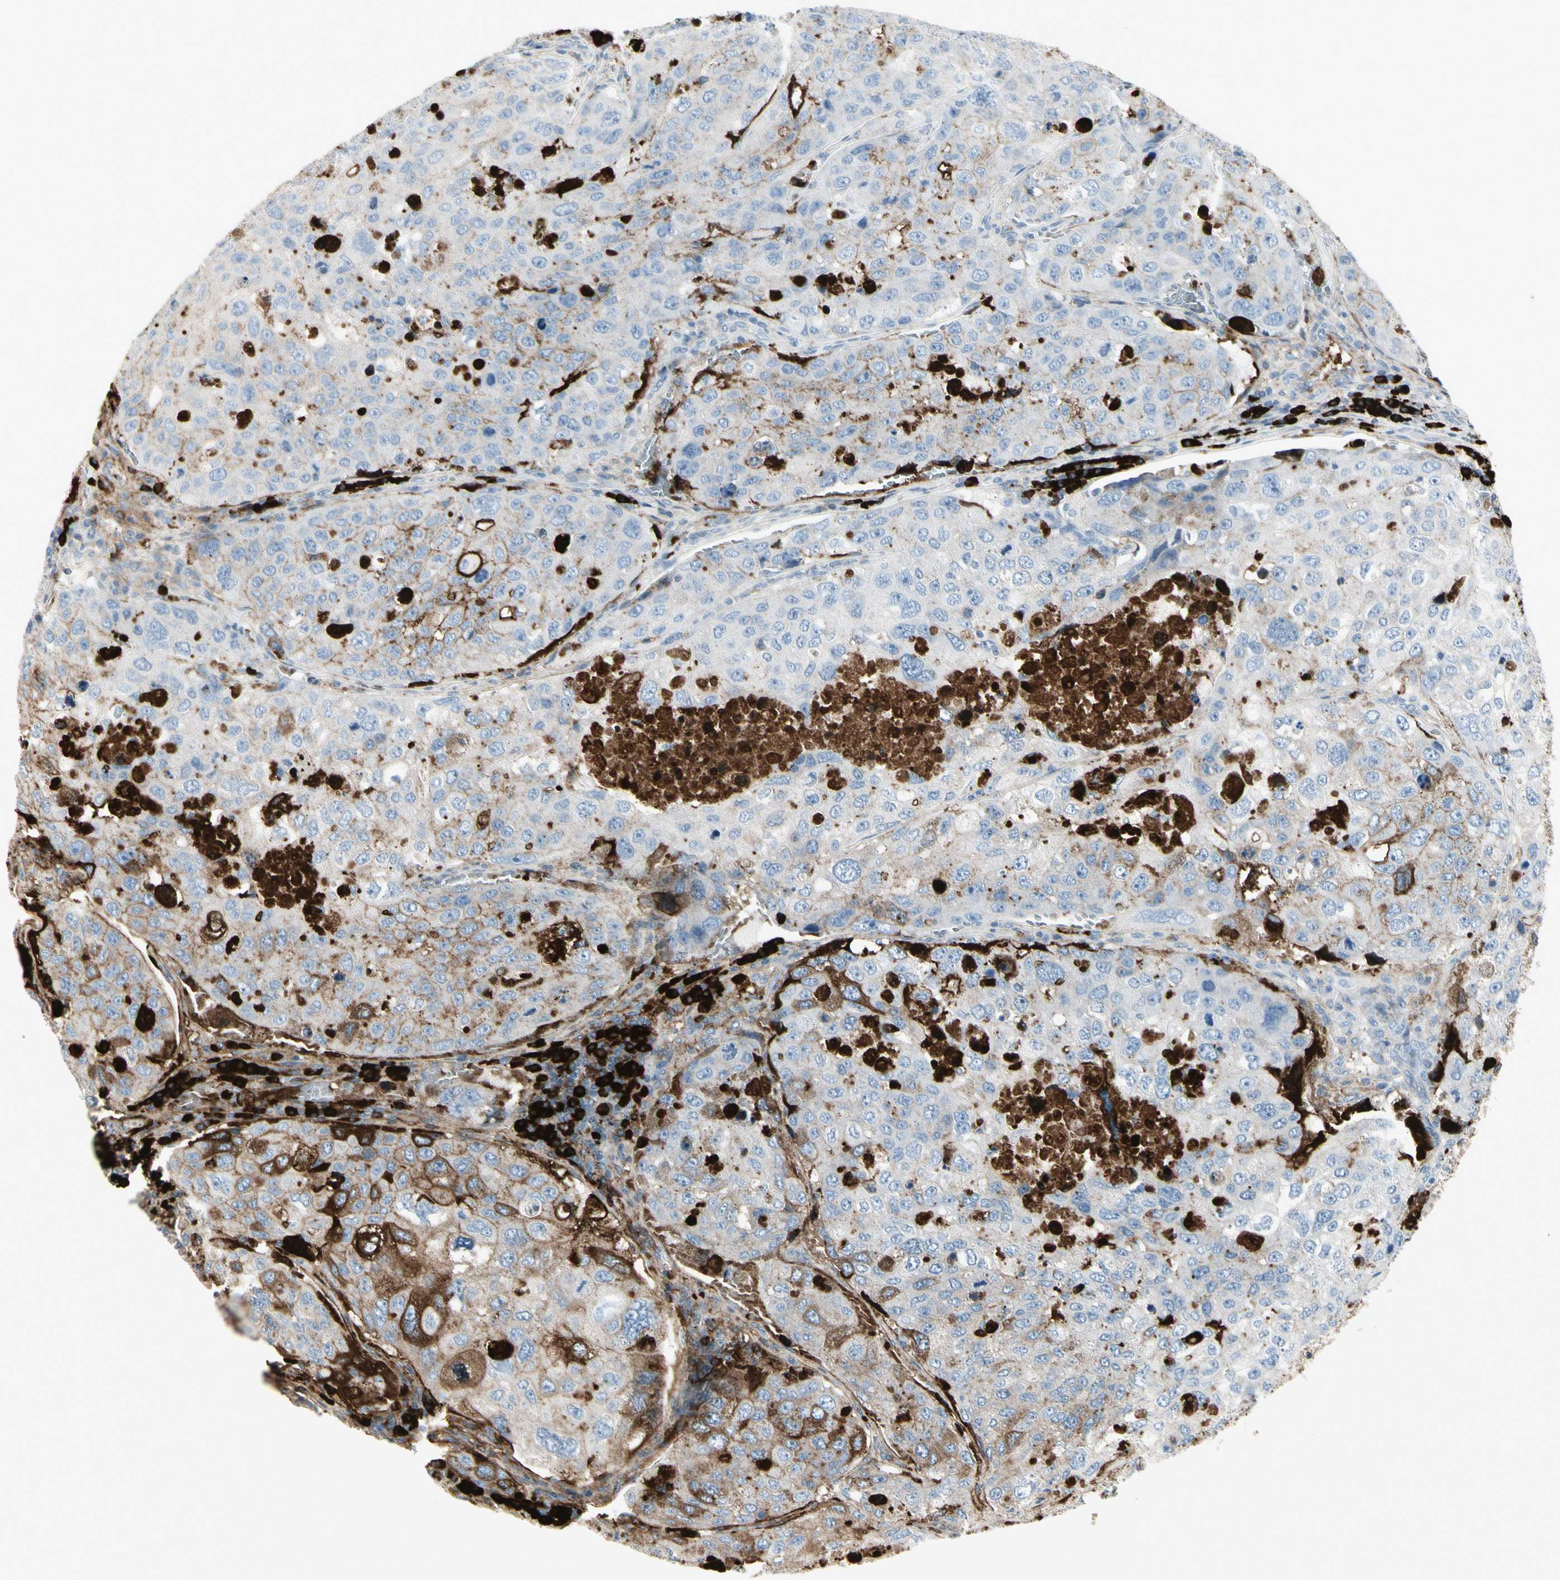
{"staining": {"intensity": "moderate", "quantity": "<25%", "location": "cytoplasmic/membranous"}, "tissue": "urothelial cancer", "cell_type": "Tumor cells", "image_type": "cancer", "snomed": [{"axis": "morphology", "description": "Urothelial carcinoma, High grade"}, {"axis": "topography", "description": "Lymph node"}, {"axis": "topography", "description": "Urinary bladder"}], "caption": "Urothelial cancer stained with a protein marker shows moderate staining in tumor cells.", "gene": "IGHG1", "patient": {"sex": "male", "age": 51}}